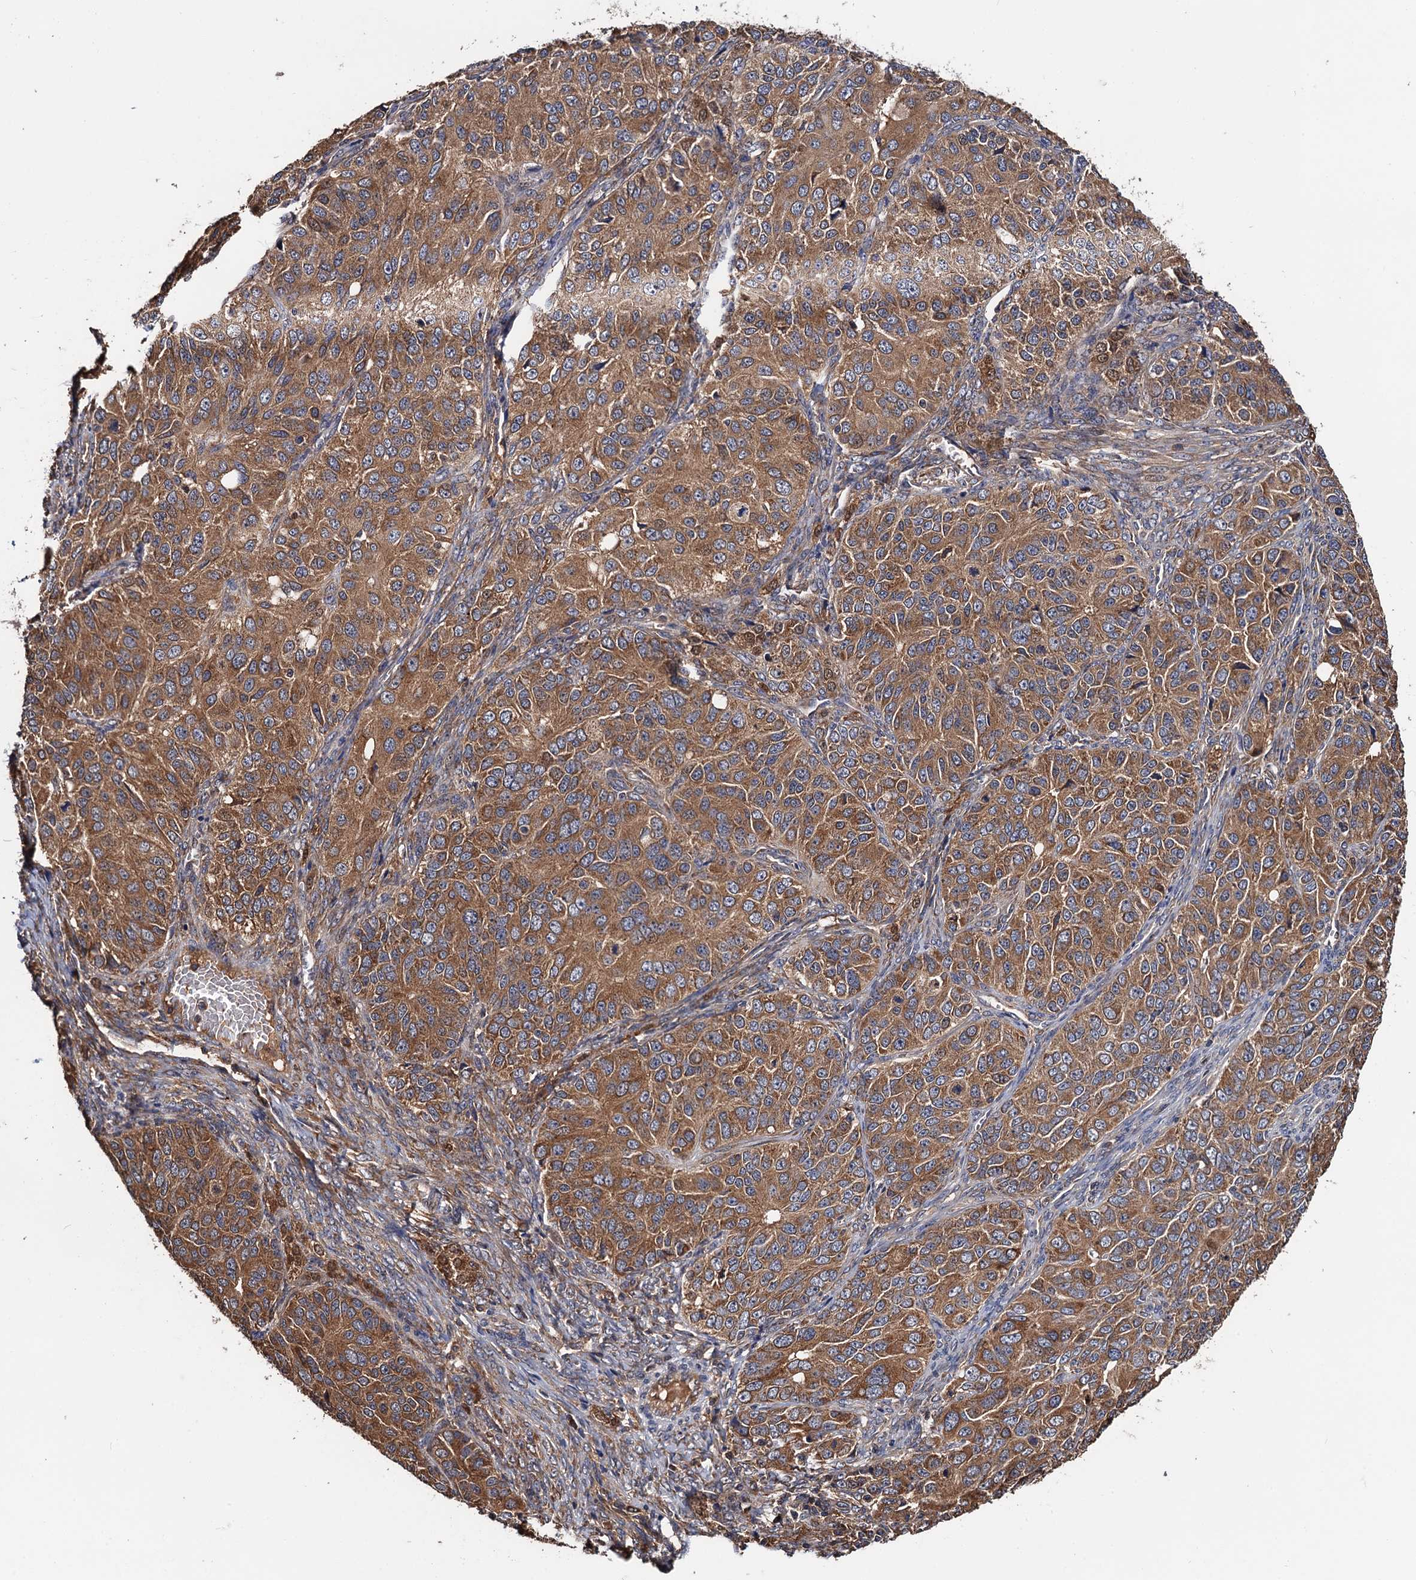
{"staining": {"intensity": "moderate", "quantity": ">75%", "location": "cytoplasmic/membranous"}, "tissue": "ovarian cancer", "cell_type": "Tumor cells", "image_type": "cancer", "snomed": [{"axis": "morphology", "description": "Carcinoma, endometroid"}, {"axis": "topography", "description": "Ovary"}], "caption": "Ovarian cancer (endometroid carcinoma) tissue reveals moderate cytoplasmic/membranous expression in about >75% of tumor cells, visualized by immunohistochemistry.", "gene": "RGS11", "patient": {"sex": "female", "age": 51}}